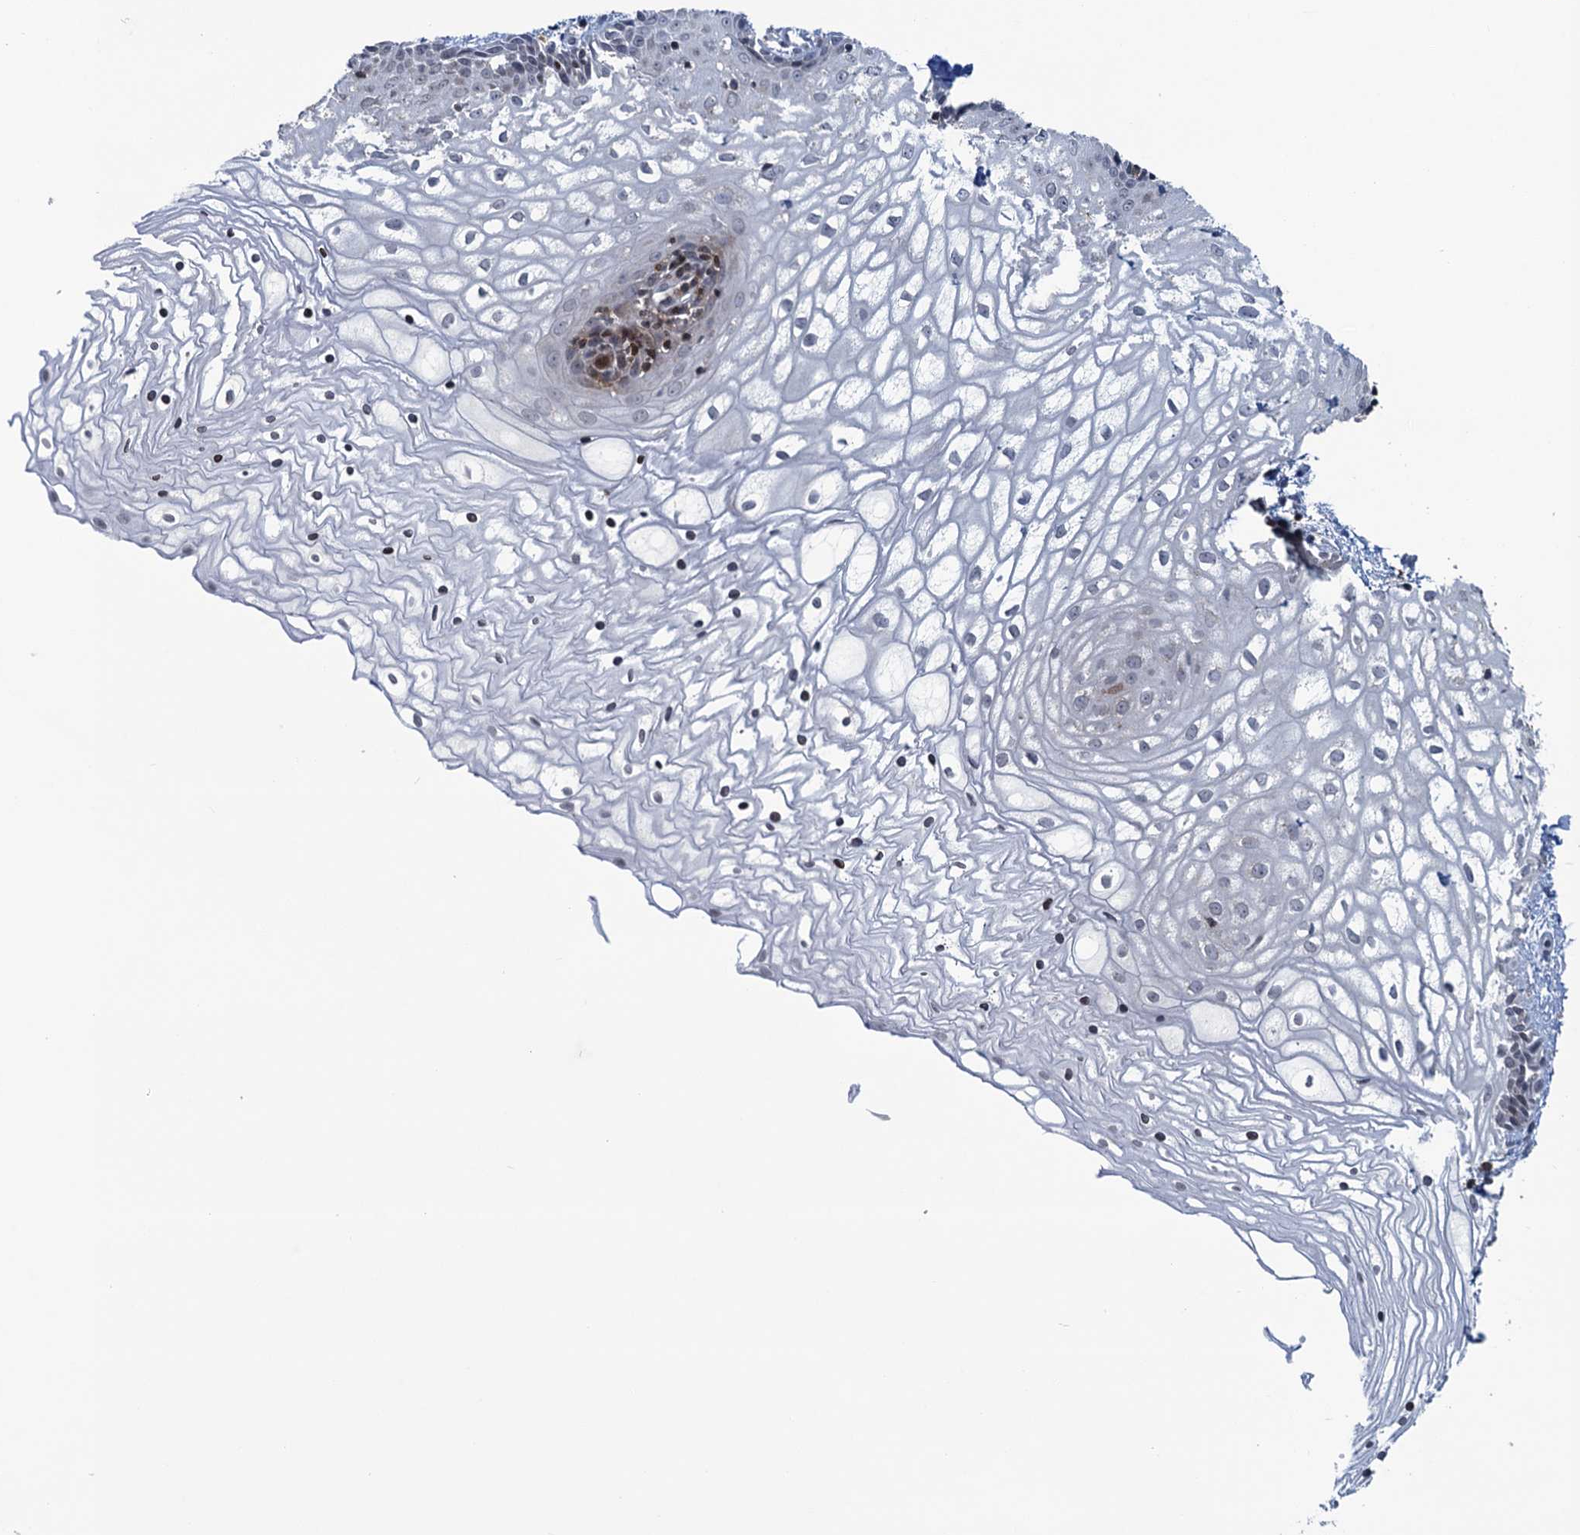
{"staining": {"intensity": "weak", "quantity": "<25%", "location": "nuclear"}, "tissue": "vagina", "cell_type": "Squamous epithelial cells", "image_type": "normal", "snomed": [{"axis": "morphology", "description": "Normal tissue, NOS"}, {"axis": "topography", "description": "Vagina"}], "caption": "DAB immunohistochemical staining of unremarkable vagina shows no significant staining in squamous epithelial cells. (DAB (3,3'-diaminobenzidine) immunohistochemistry (IHC), high magnification).", "gene": "FYB1", "patient": {"sex": "female", "age": 34}}